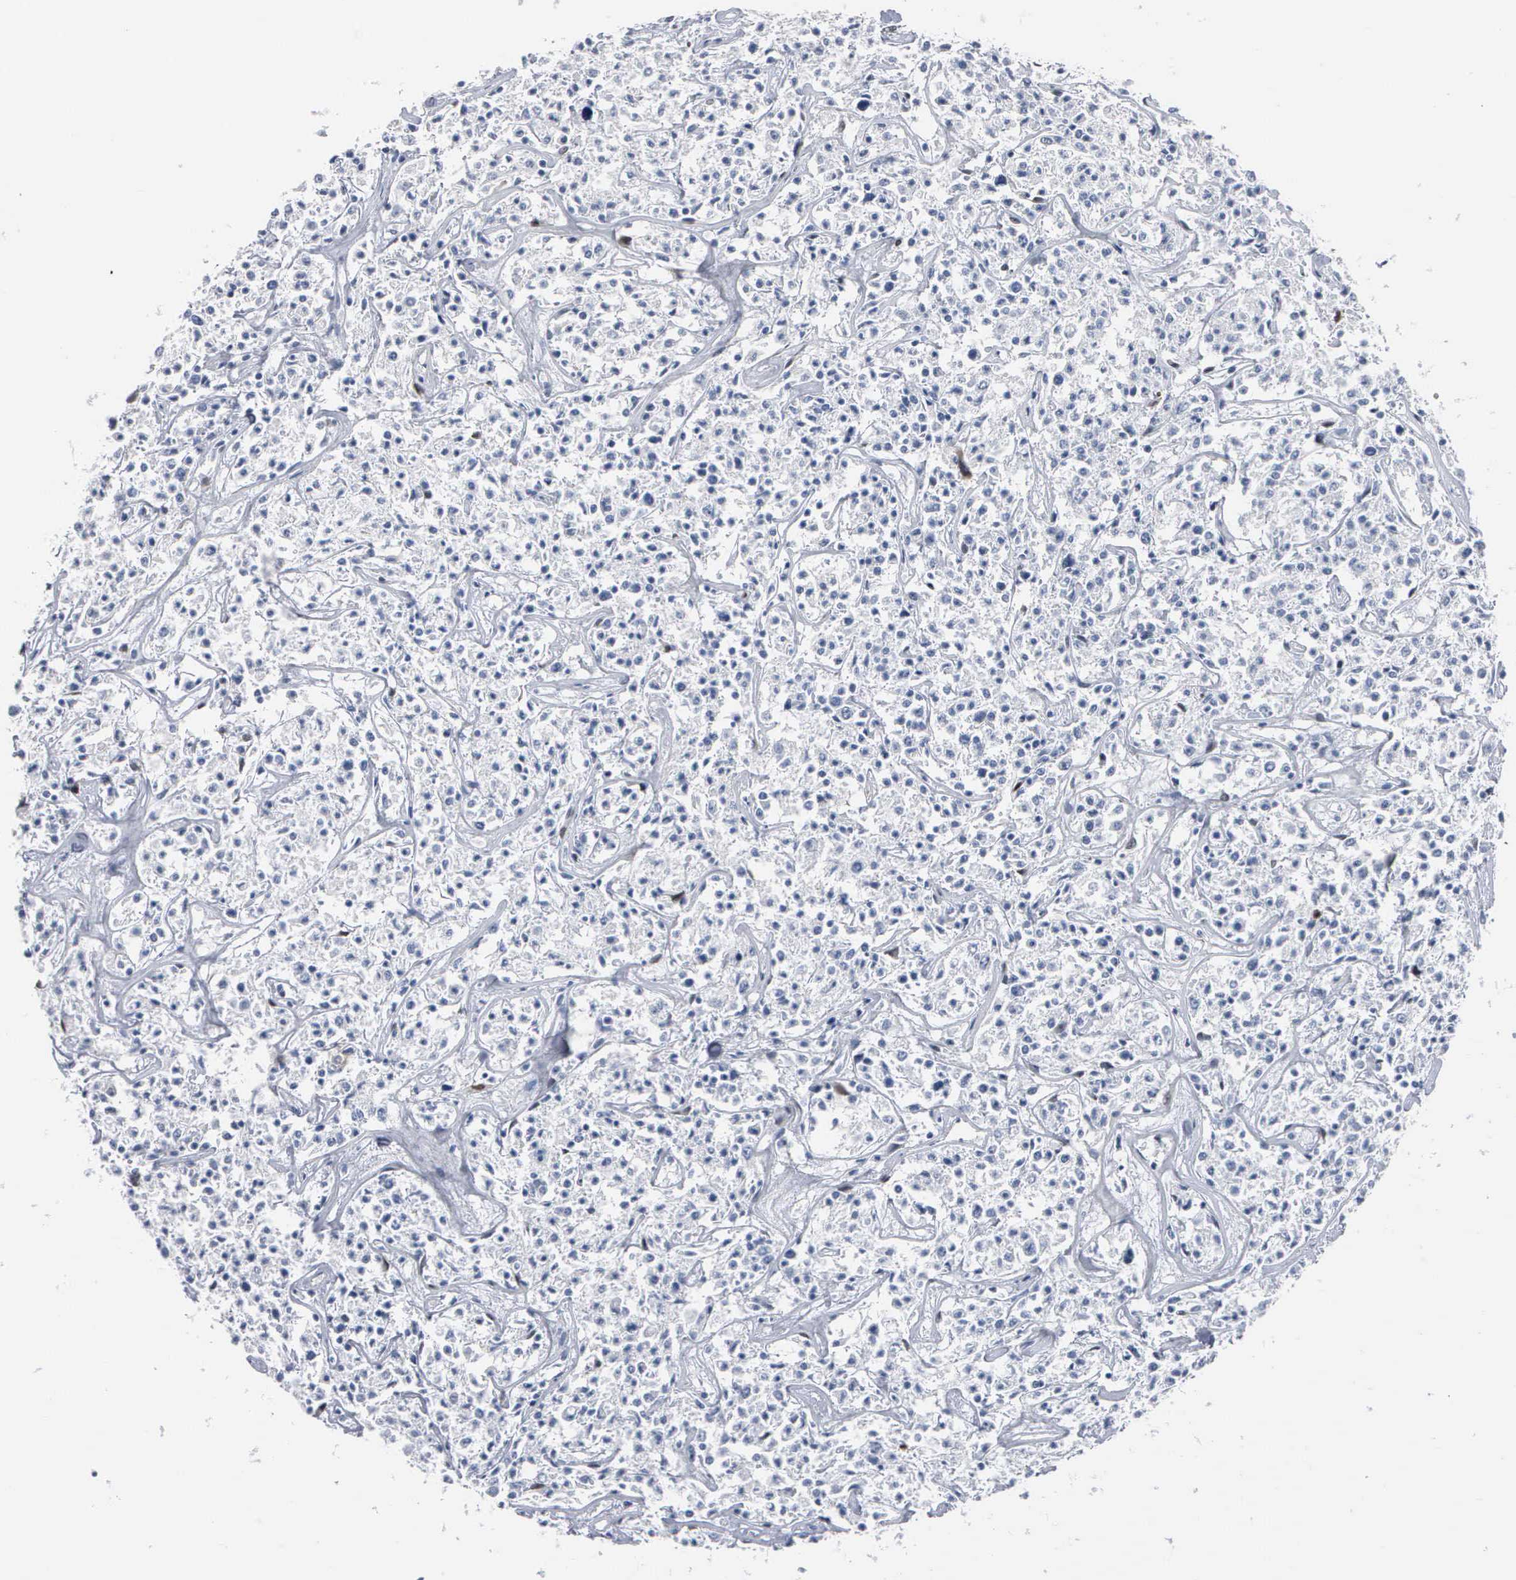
{"staining": {"intensity": "negative", "quantity": "none", "location": "none"}, "tissue": "lymphoma", "cell_type": "Tumor cells", "image_type": "cancer", "snomed": [{"axis": "morphology", "description": "Malignant lymphoma, non-Hodgkin's type, Low grade"}, {"axis": "topography", "description": "Small intestine"}], "caption": "DAB (3,3'-diaminobenzidine) immunohistochemical staining of human lymphoma demonstrates no significant staining in tumor cells.", "gene": "FGF2", "patient": {"sex": "female", "age": 59}}